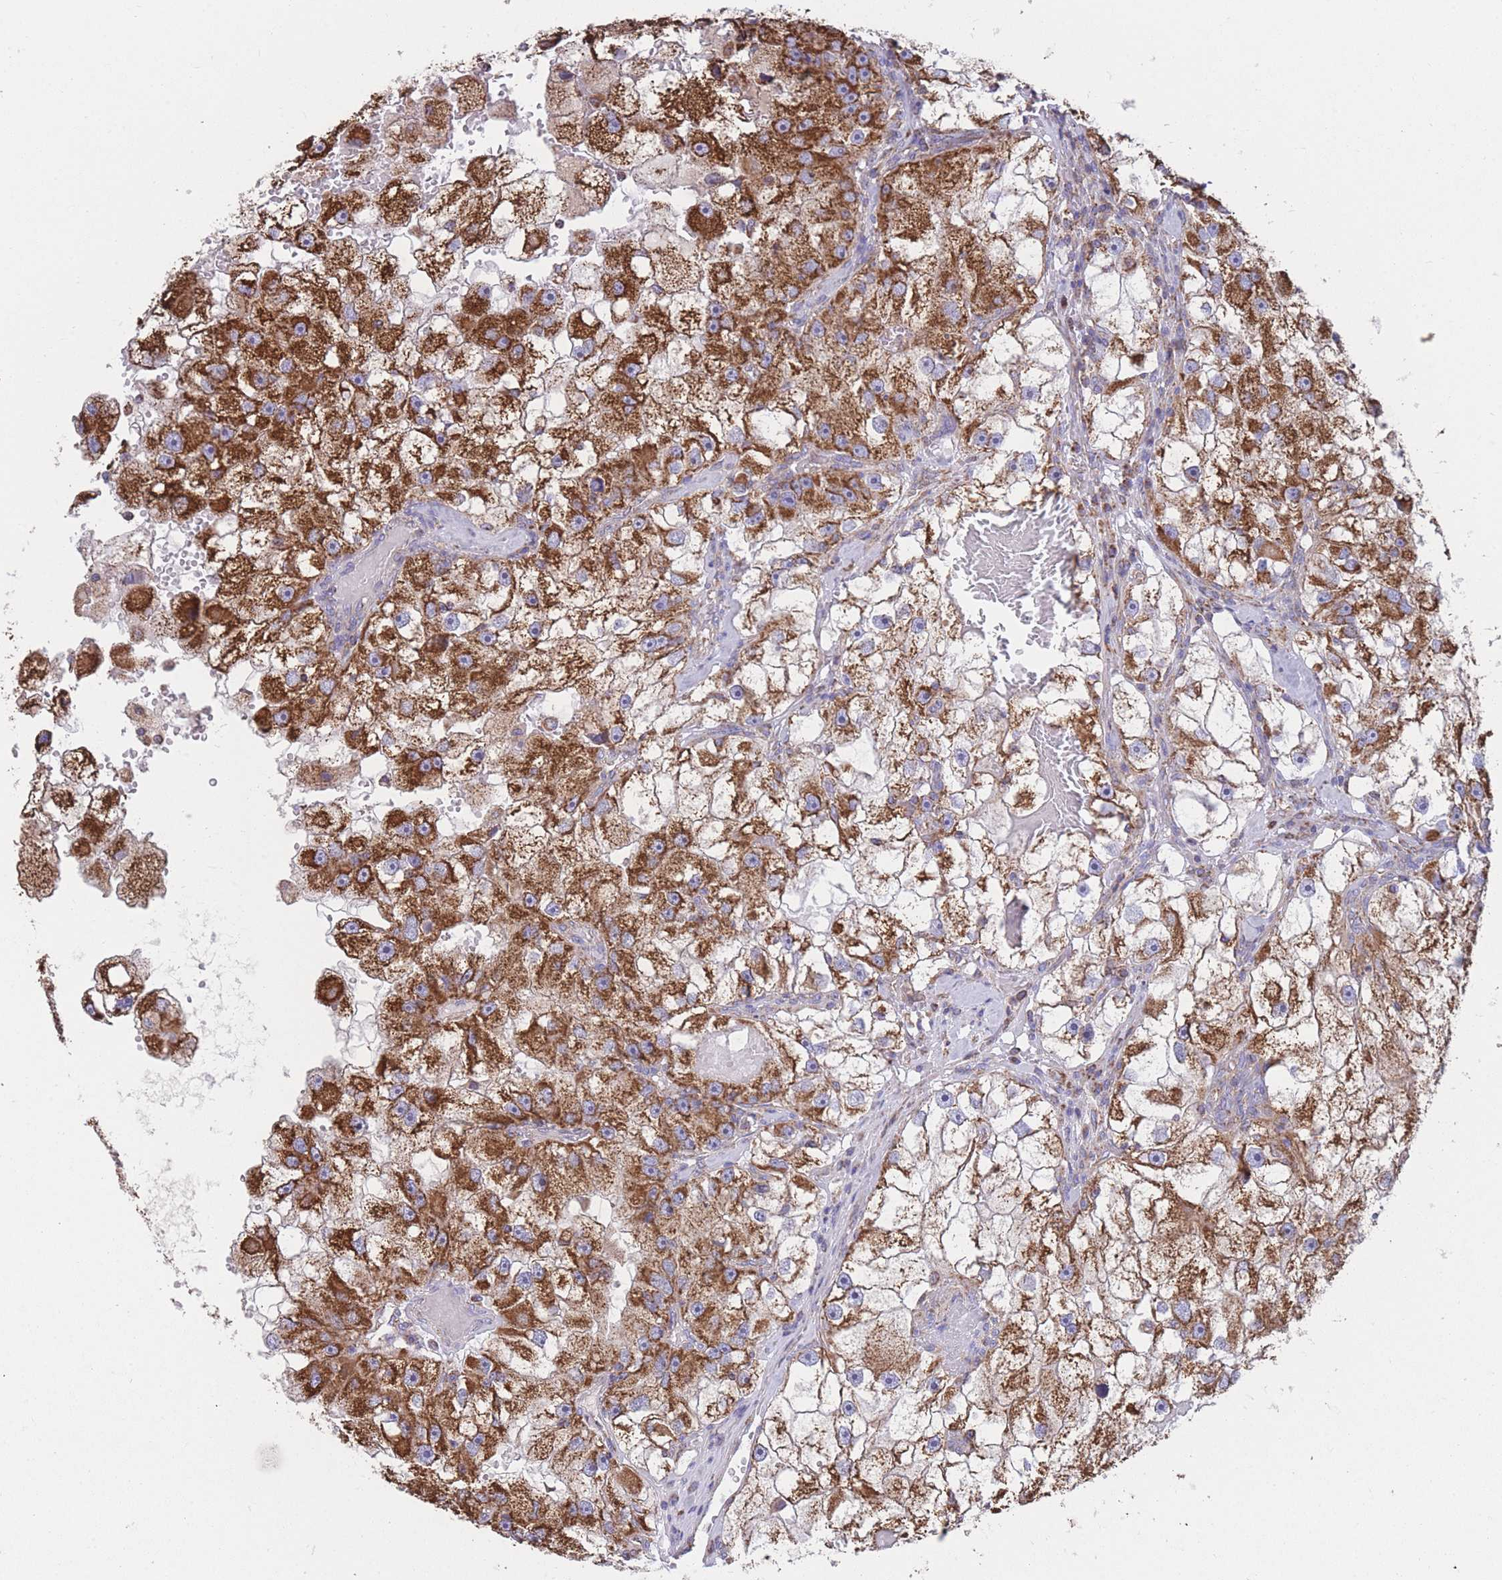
{"staining": {"intensity": "strong", "quantity": ">75%", "location": "cytoplasmic/membranous"}, "tissue": "renal cancer", "cell_type": "Tumor cells", "image_type": "cancer", "snomed": [{"axis": "morphology", "description": "Adenocarcinoma, NOS"}, {"axis": "topography", "description": "Kidney"}], "caption": "Human renal cancer (adenocarcinoma) stained for a protein (brown) reveals strong cytoplasmic/membranous positive staining in approximately >75% of tumor cells.", "gene": "FKBP8", "patient": {"sex": "male", "age": 63}}